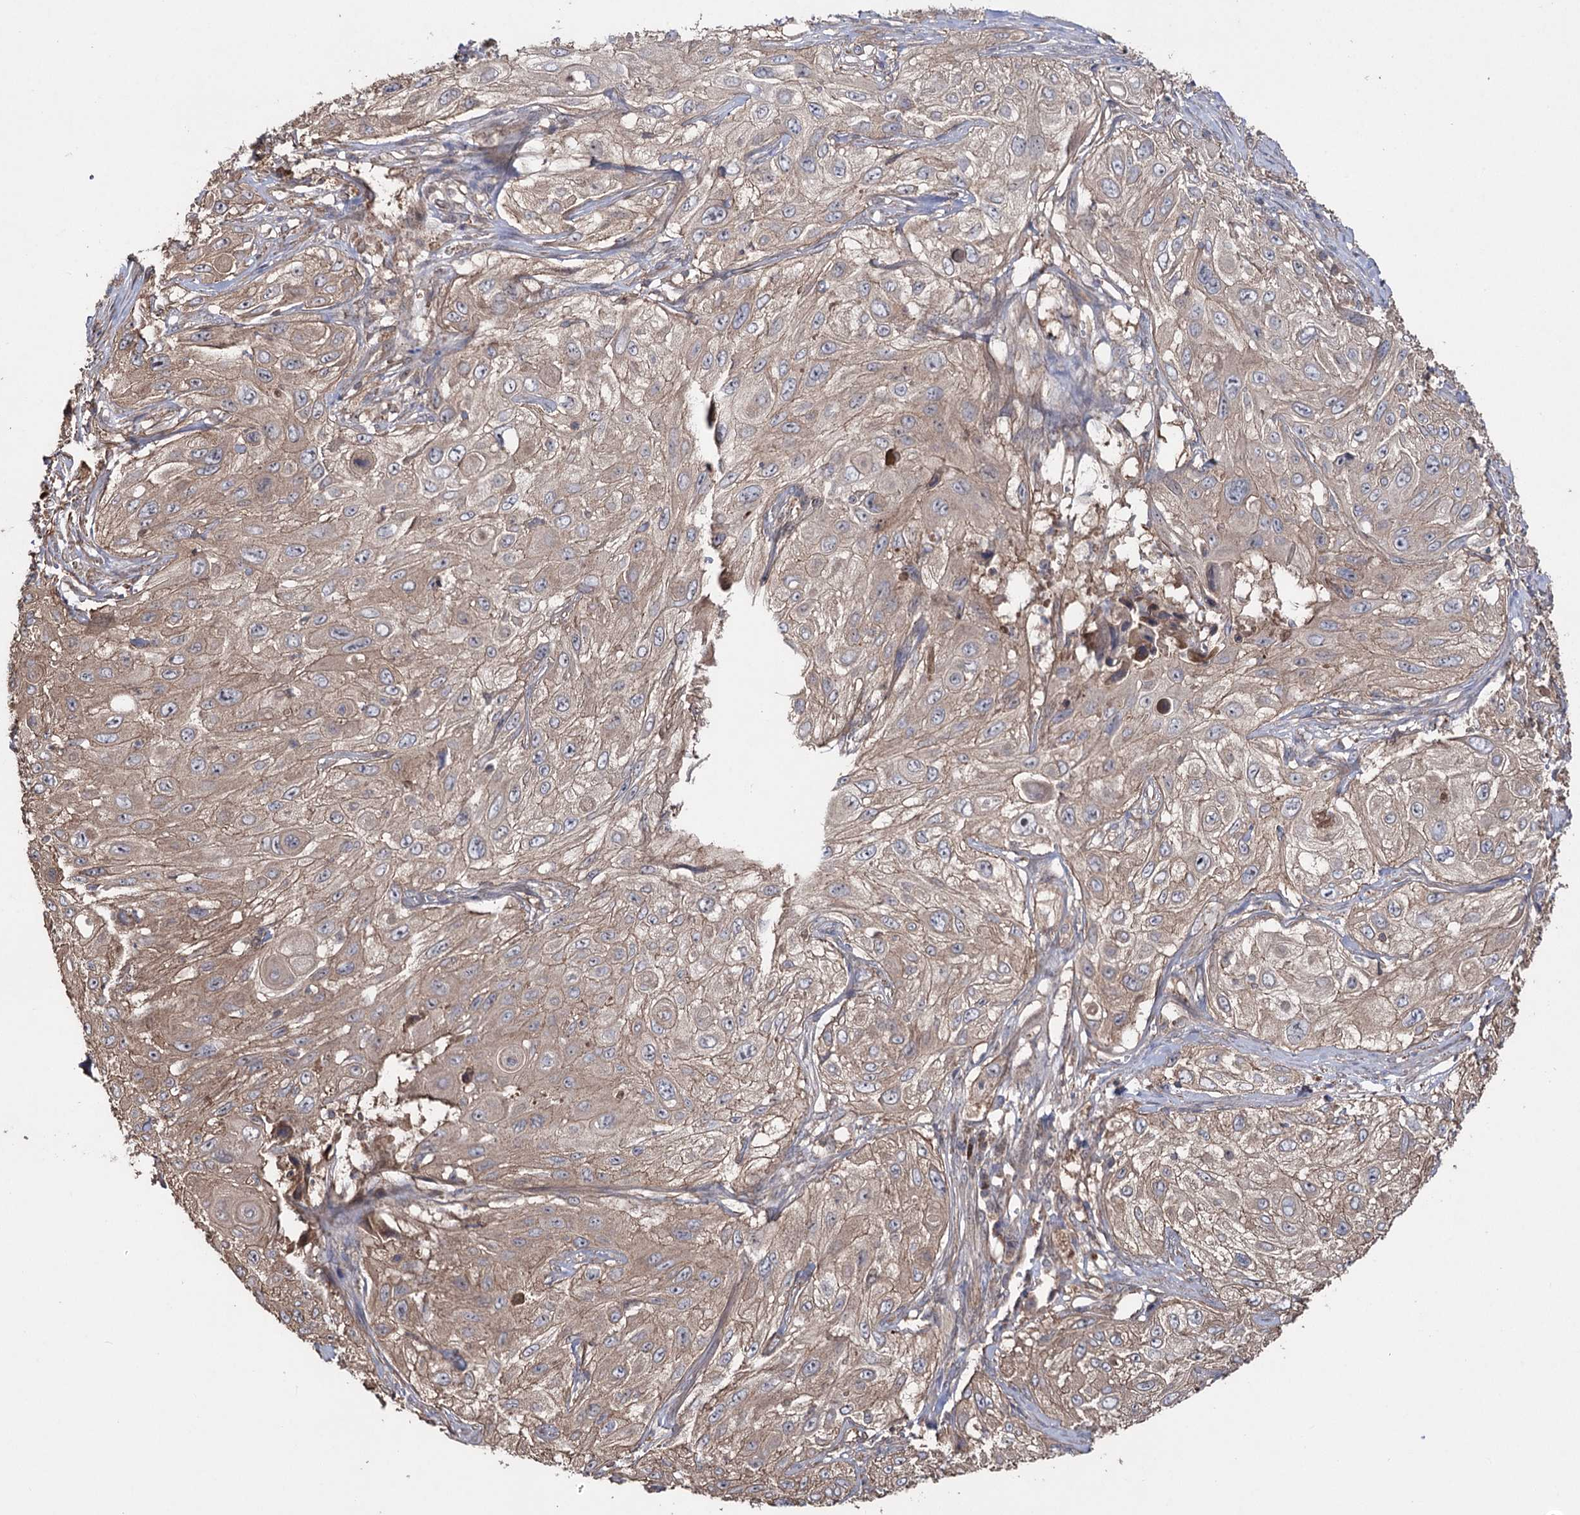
{"staining": {"intensity": "weak", "quantity": ">75%", "location": "cytoplasmic/membranous"}, "tissue": "cervical cancer", "cell_type": "Tumor cells", "image_type": "cancer", "snomed": [{"axis": "morphology", "description": "Squamous cell carcinoma, NOS"}, {"axis": "topography", "description": "Cervix"}], "caption": "IHC of cervical squamous cell carcinoma reveals low levels of weak cytoplasmic/membranous expression in about >75% of tumor cells.", "gene": "LARS2", "patient": {"sex": "female", "age": 42}}